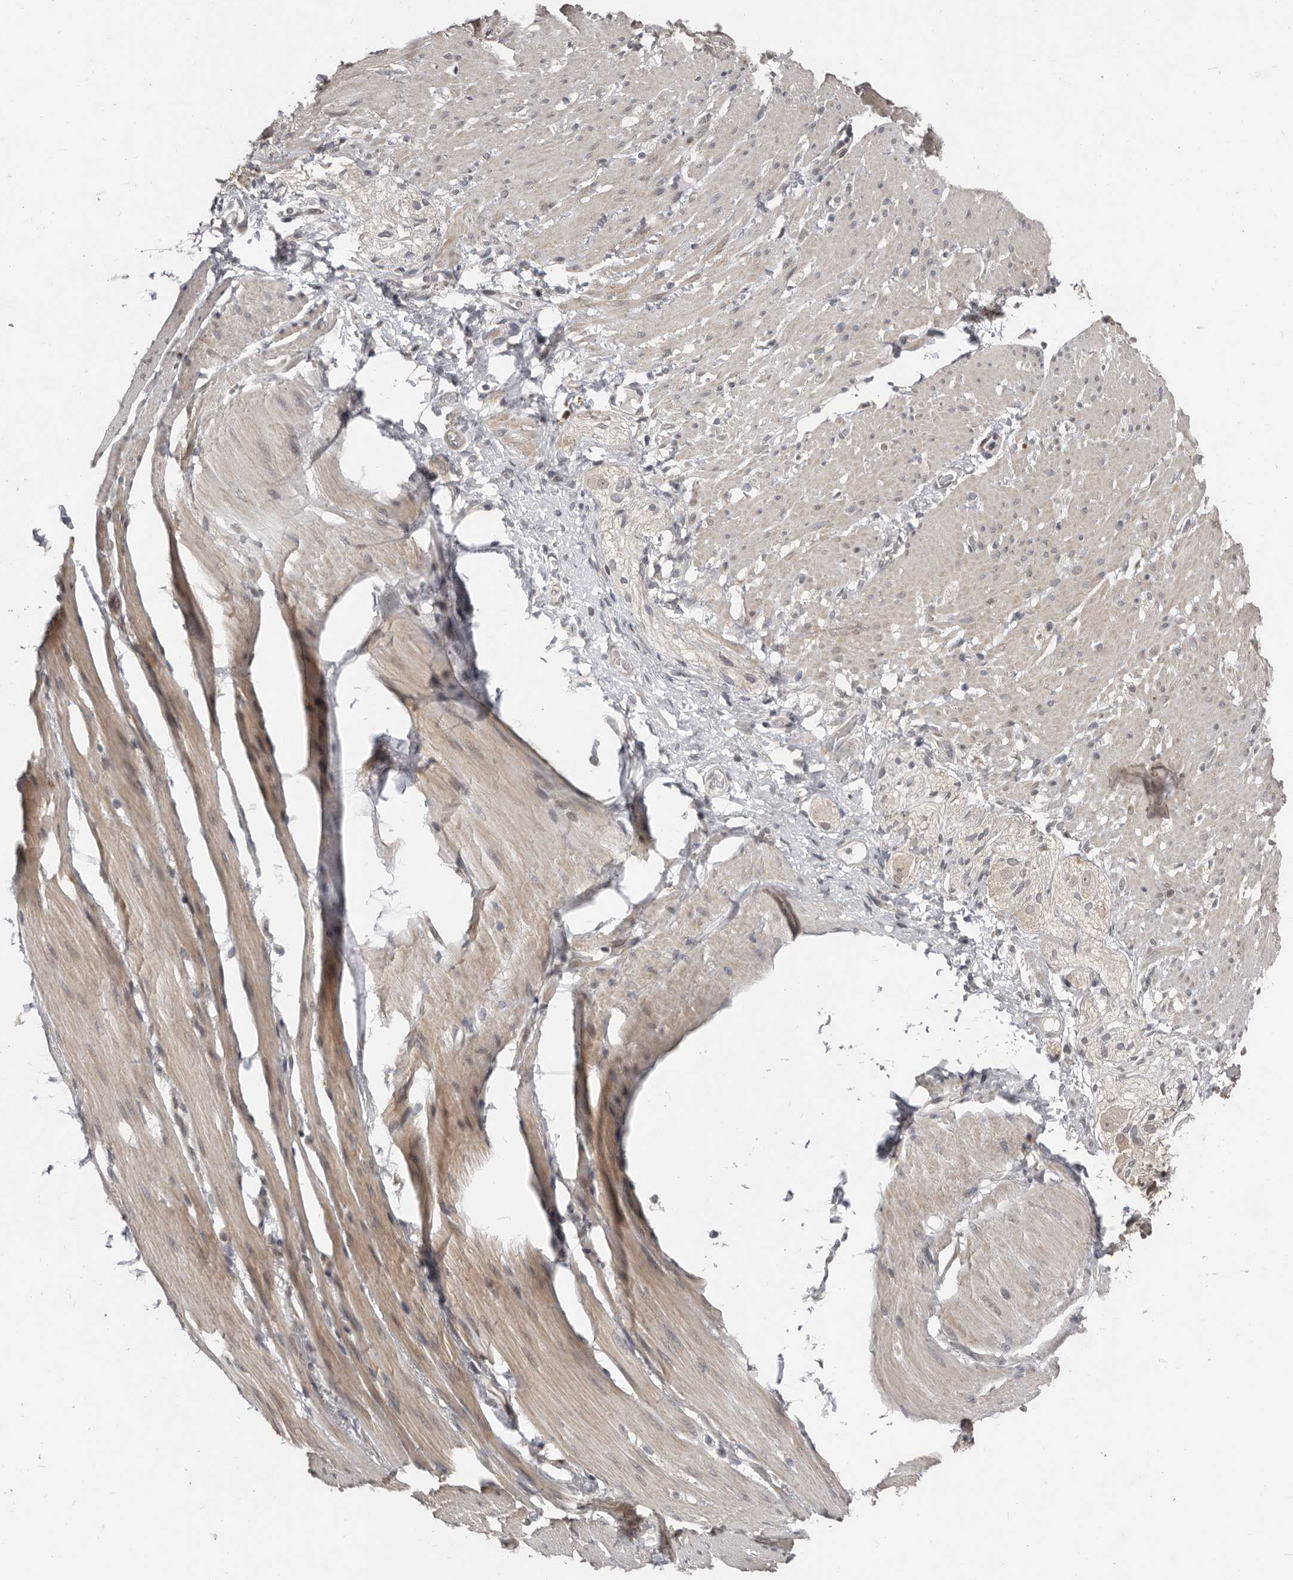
{"staining": {"intensity": "weak", "quantity": "25%-75%", "location": "cytoplasmic/membranous"}, "tissue": "smooth muscle", "cell_type": "Smooth muscle cells", "image_type": "normal", "snomed": [{"axis": "morphology", "description": "Normal tissue, NOS"}, {"axis": "topography", "description": "Smooth muscle"}, {"axis": "topography", "description": "Small intestine"}], "caption": "Brown immunohistochemical staining in unremarkable smooth muscle shows weak cytoplasmic/membranous staining in approximately 25%-75% of smooth muscle cells. Using DAB (brown) and hematoxylin (blue) stains, captured at high magnification using brightfield microscopy.", "gene": "APOL6", "patient": {"sex": "female", "age": 84}}